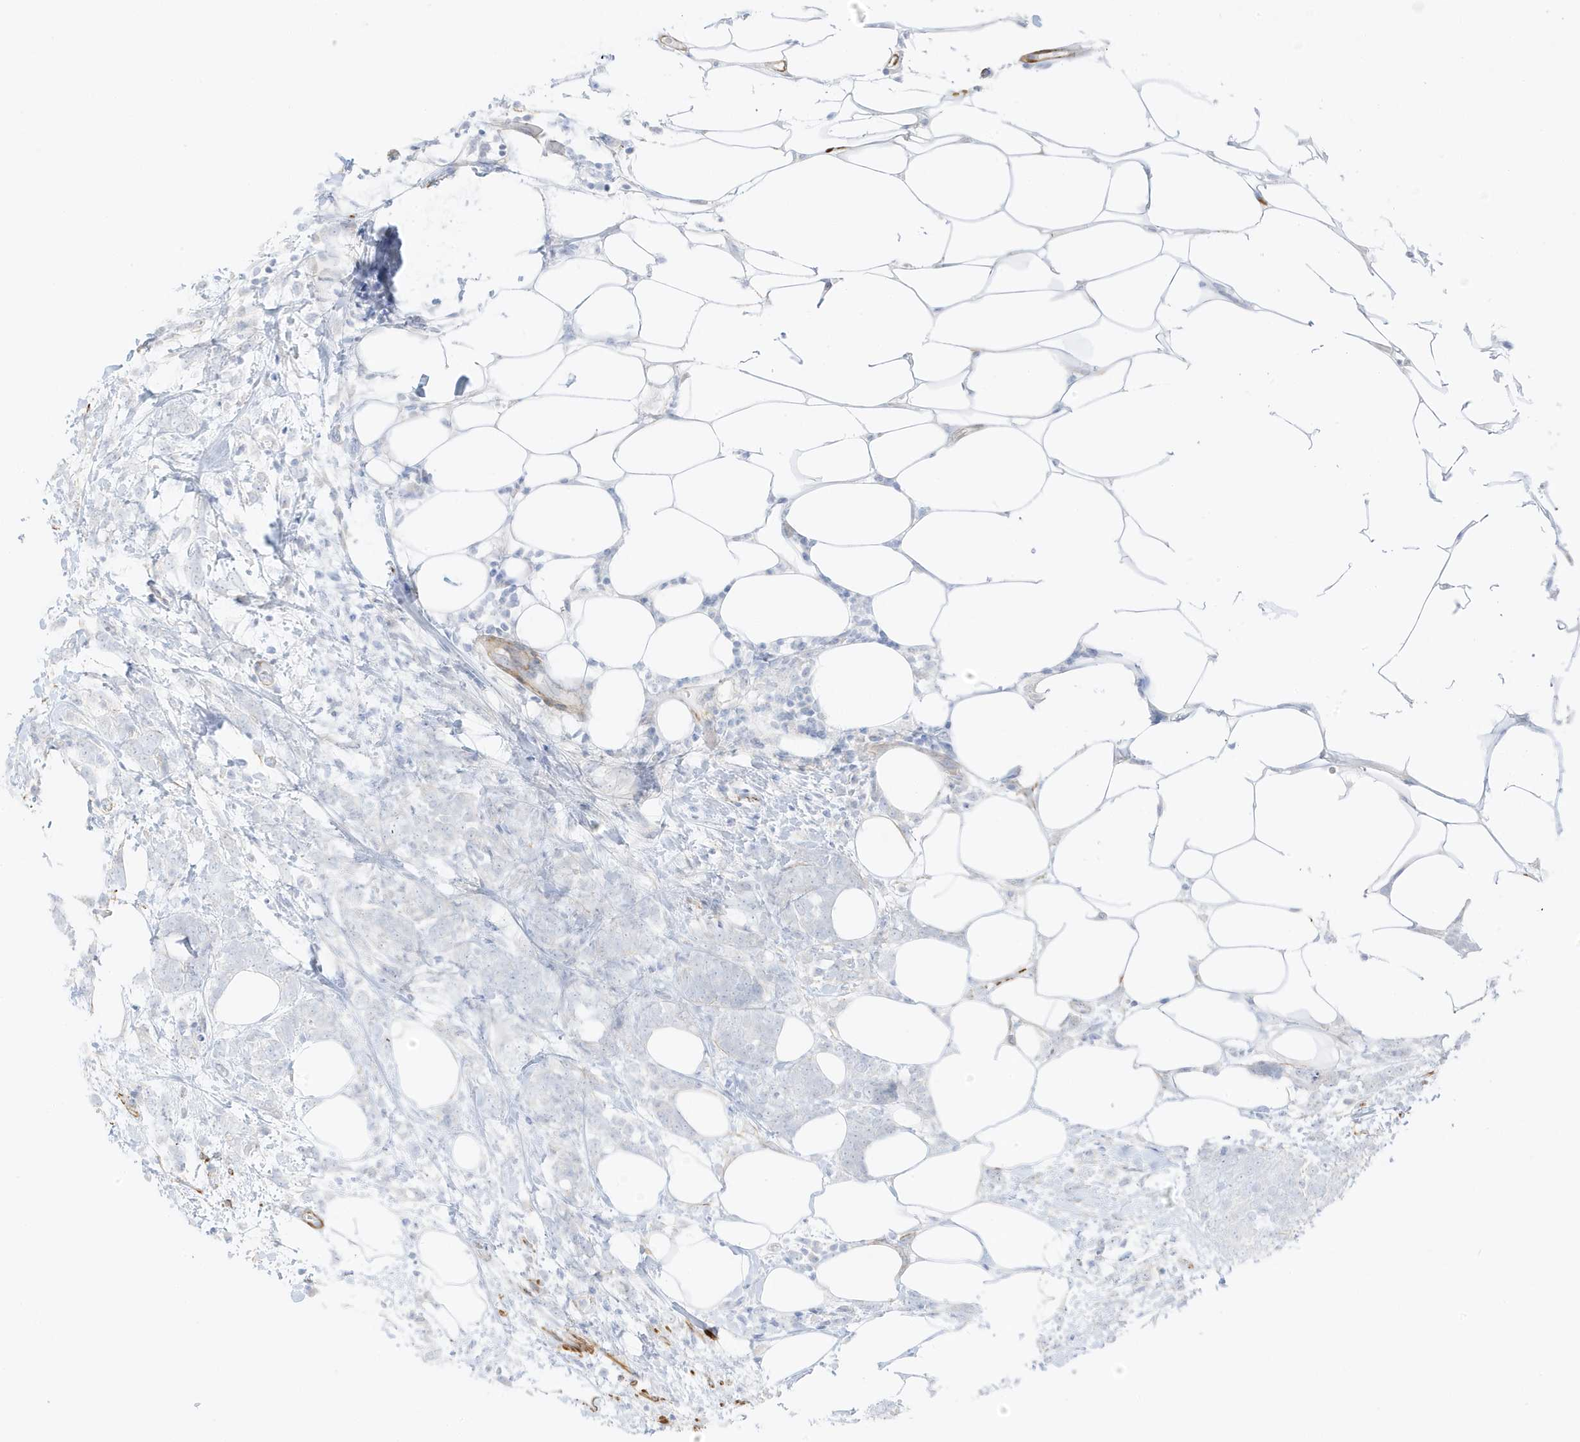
{"staining": {"intensity": "negative", "quantity": "none", "location": "none"}, "tissue": "breast cancer", "cell_type": "Tumor cells", "image_type": "cancer", "snomed": [{"axis": "morphology", "description": "Lobular carcinoma"}, {"axis": "topography", "description": "Breast"}], "caption": "An IHC photomicrograph of breast cancer is shown. There is no staining in tumor cells of breast cancer.", "gene": "SLC22A13", "patient": {"sex": "female", "age": 58}}